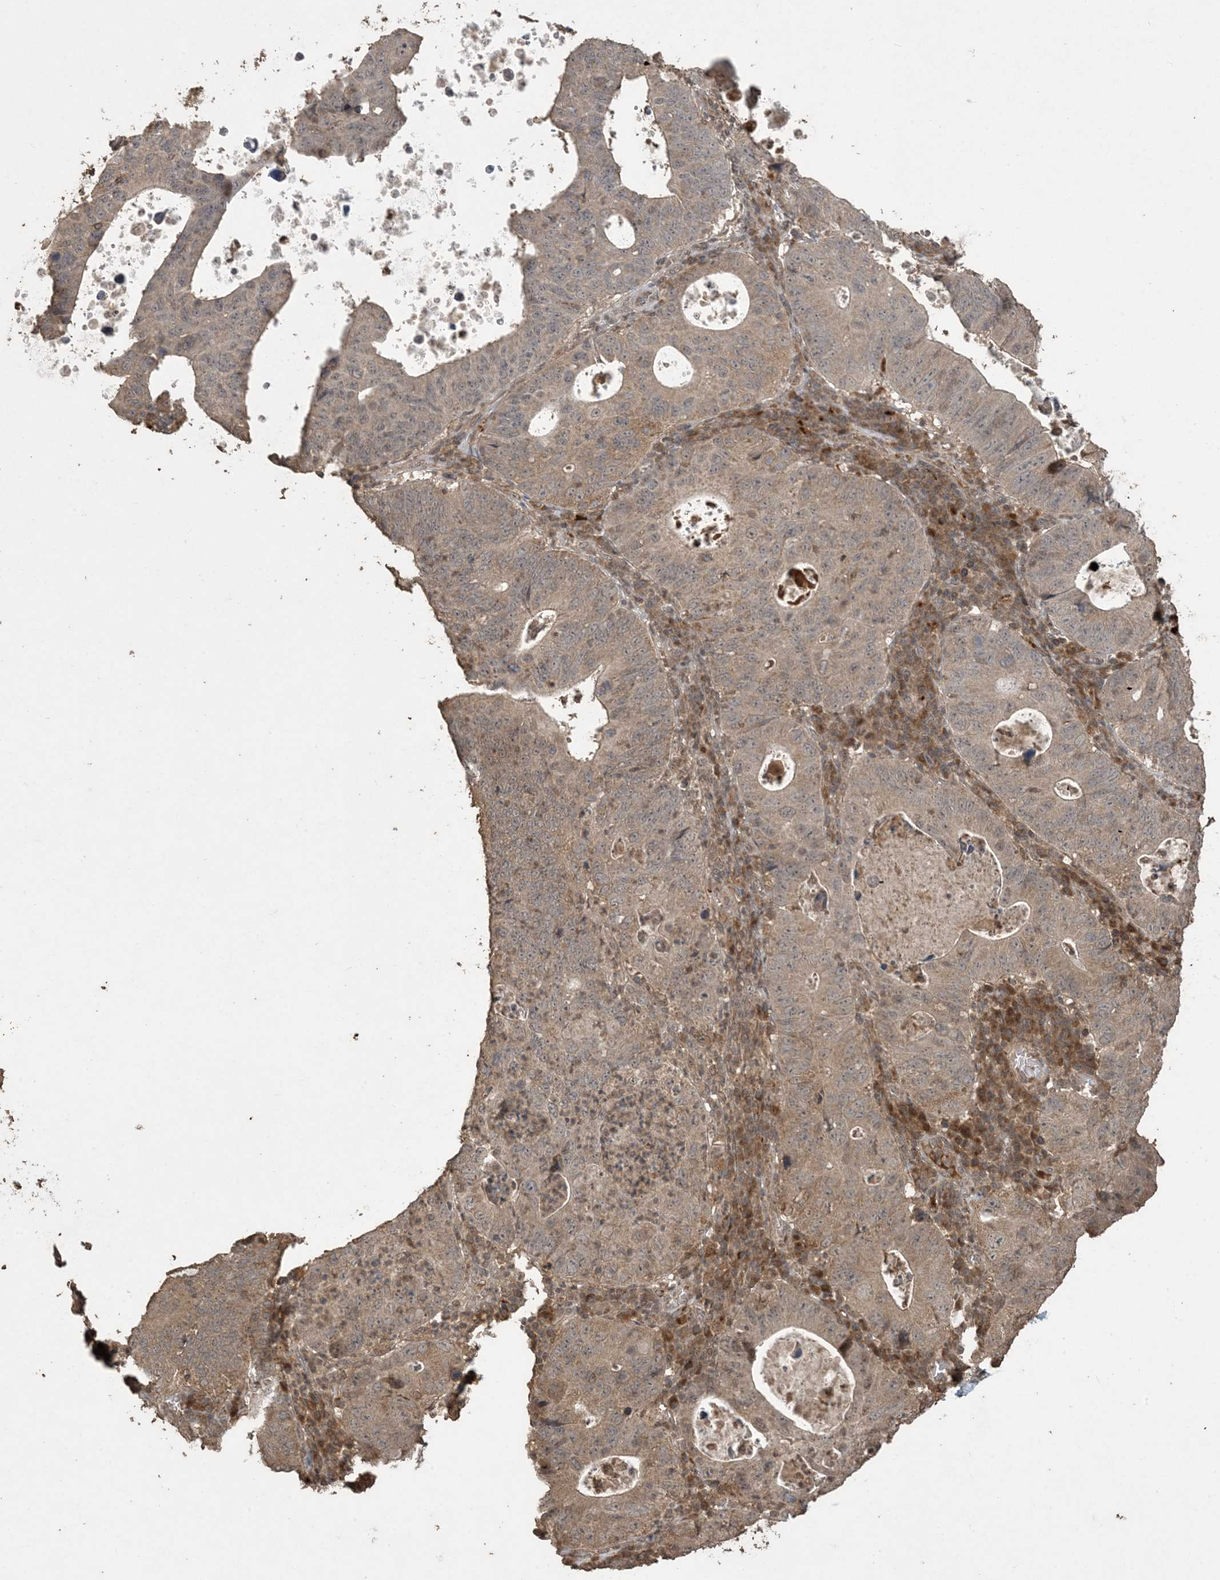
{"staining": {"intensity": "weak", "quantity": ">75%", "location": "cytoplasmic/membranous"}, "tissue": "stomach cancer", "cell_type": "Tumor cells", "image_type": "cancer", "snomed": [{"axis": "morphology", "description": "Adenocarcinoma, NOS"}, {"axis": "topography", "description": "Stomach"}], "caption": "This is a histology image of IHC staining of stomach cancer, which shows weak staining in the cytoplasmic/membranous of tumor cells.", "gene": "EFCAB8", "patient": {"sex": "male", "age": 59}}